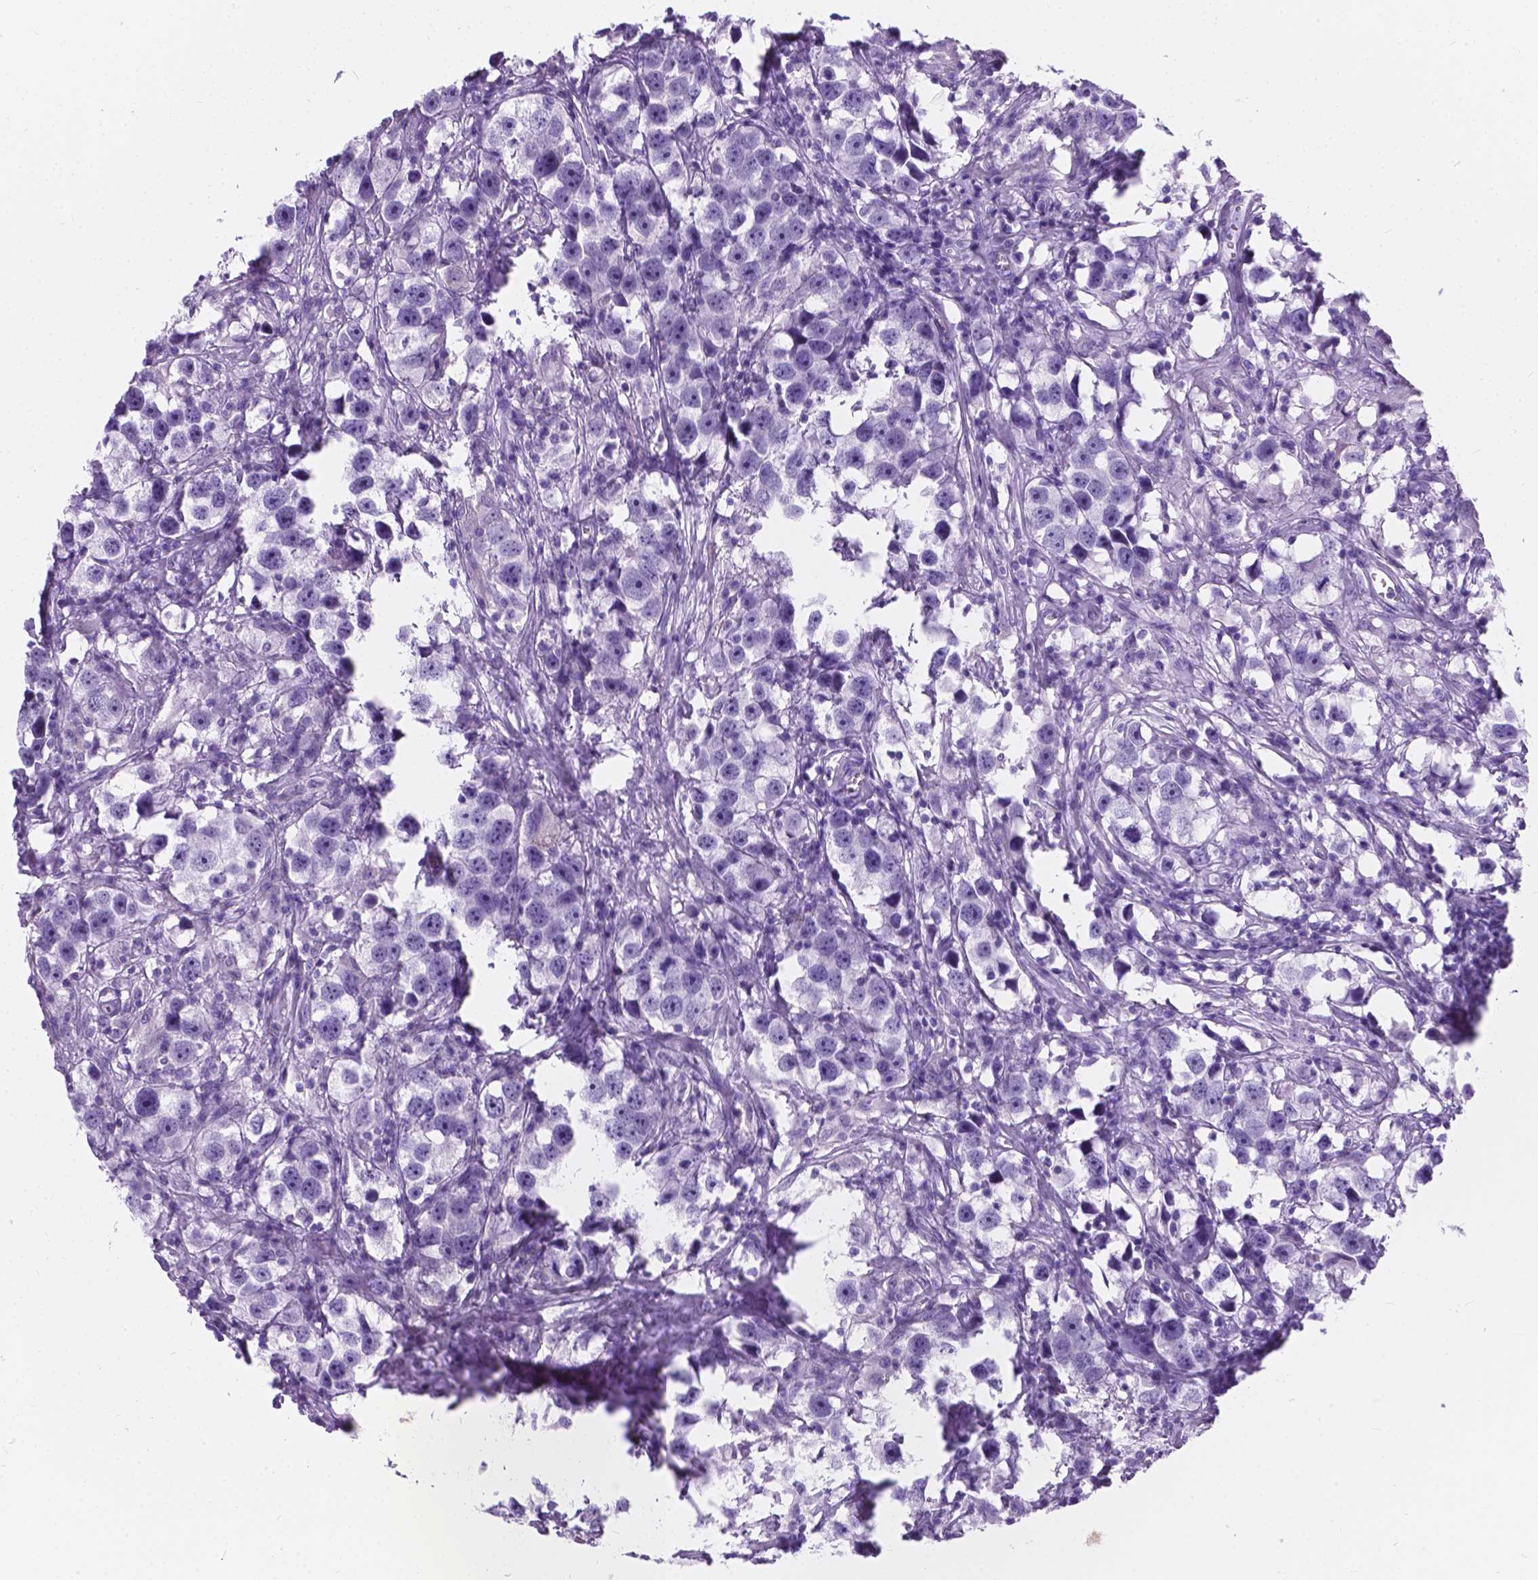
{"staining": {"intensity": "negative", "quantity": "none", "location": "none"}, "tissue": "testis cancer", "cell_type": "Tumor cells", "image_type": "cancer", "snomed": [{"axis": "morphology", "description": "Seminoma, NOS"}, {"axis": "topography", "description": "Testis"}], "caption": "DAB immunohistochemical staining of human testis cancer exhibits no significant staining in tumor cells.", "gene": "KIAA0040", "patient": {"sex": "male", "age": 49}}